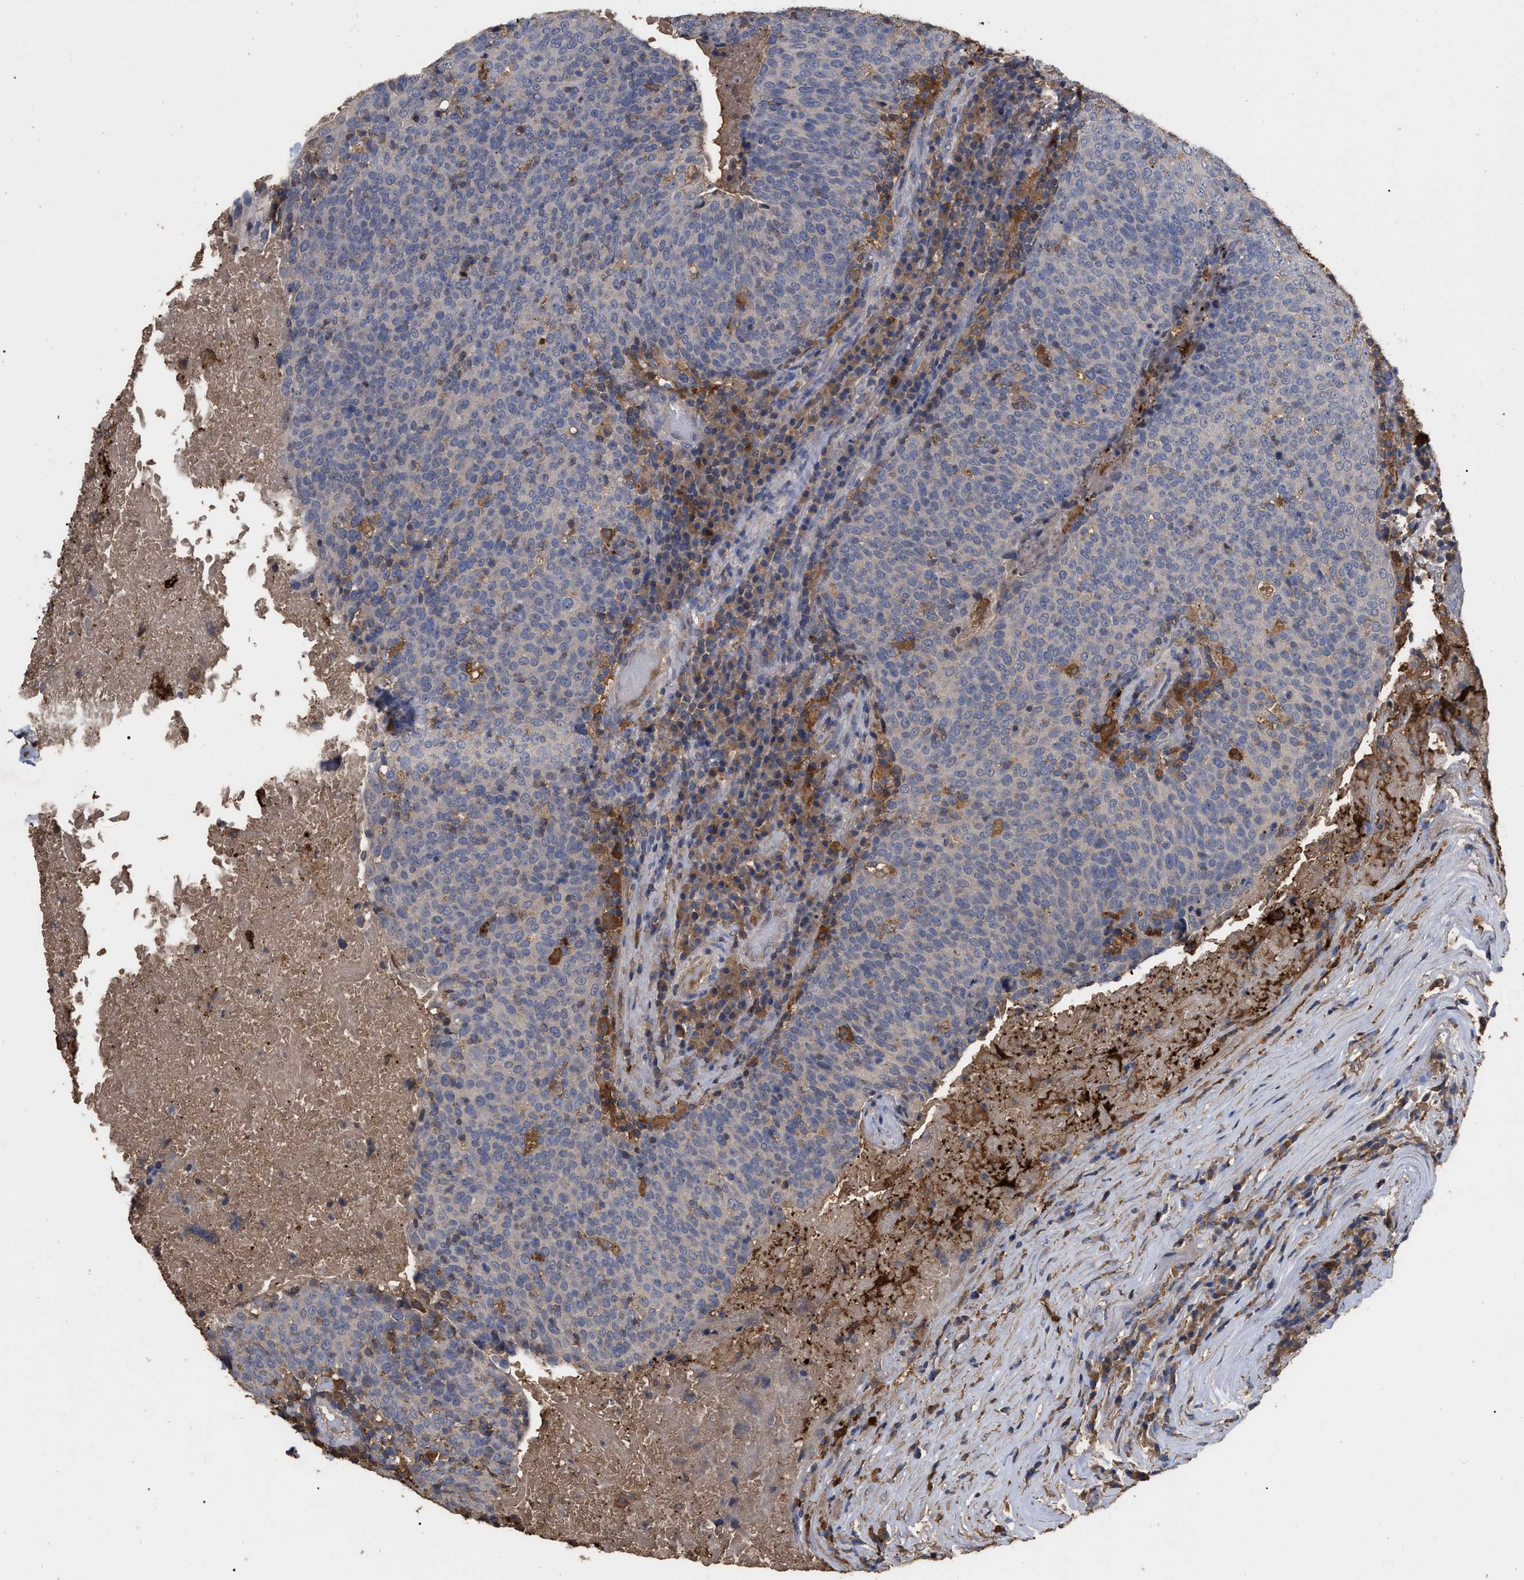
{"staining": {"intensity": "negative", "quantity": "none", "location": "none"}, "tissue": "head and neck cancer", "cell_type": "Tumor cells", "image_type": "cancer", "snomed": [{"axis": "morphology", "description": "Squamous cell carcinoma, NOS"}, {"axis": "morphology", "description": "Squamous cell carcinoma, metastatic, NOS"}, {"axis": "topography", "description": "Lymph node"}, {"axis": "topography", "description": "Head-Neck"}], "caption": "Tumor cells are negative for protein expression in human head and neck cancer (squamous cell carcinoma).", "gene": "GPR179", "patient": {"sex": "male", "age": 62}}